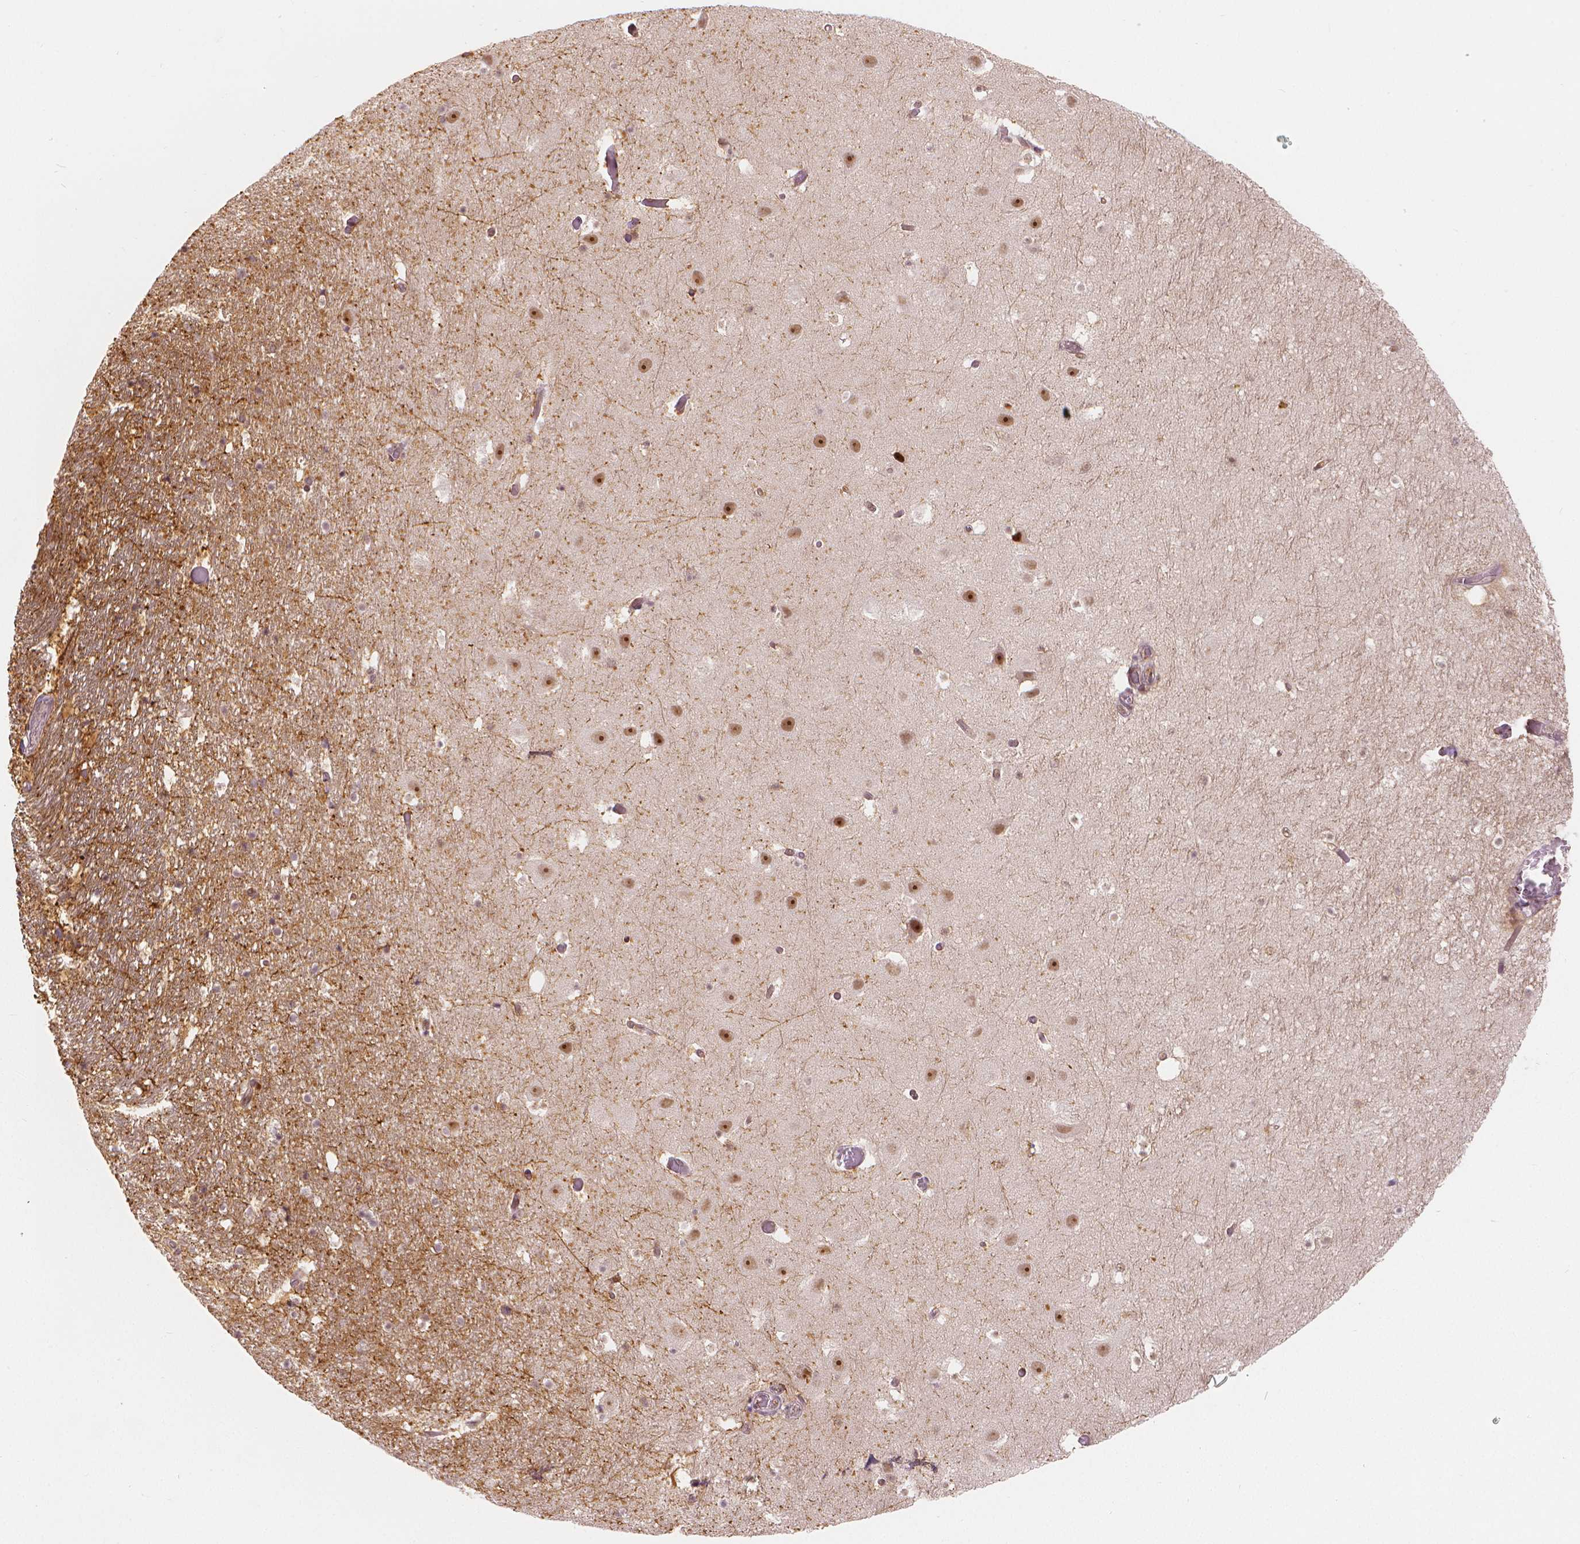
{"staining": {"intensity": "moderate", "quantity": "25%-75%", "location": "nuclear"}, "tissue": "hippocampus", "cell_type": "Glial cells", "image_type": "normal", "snomed": [{"axis": "morphology", "description": "Normal tissue, NOS"}, {"axis": "topography", "description": "Hippocampus"}], "caption": "Hippocampus stained with immunohistochemistry demonstrates moderate nuclear positivity in approximately 25%-75% of glial cells.", "gene": "NSD2", "patient": {"sex": "male", "age": 26}}